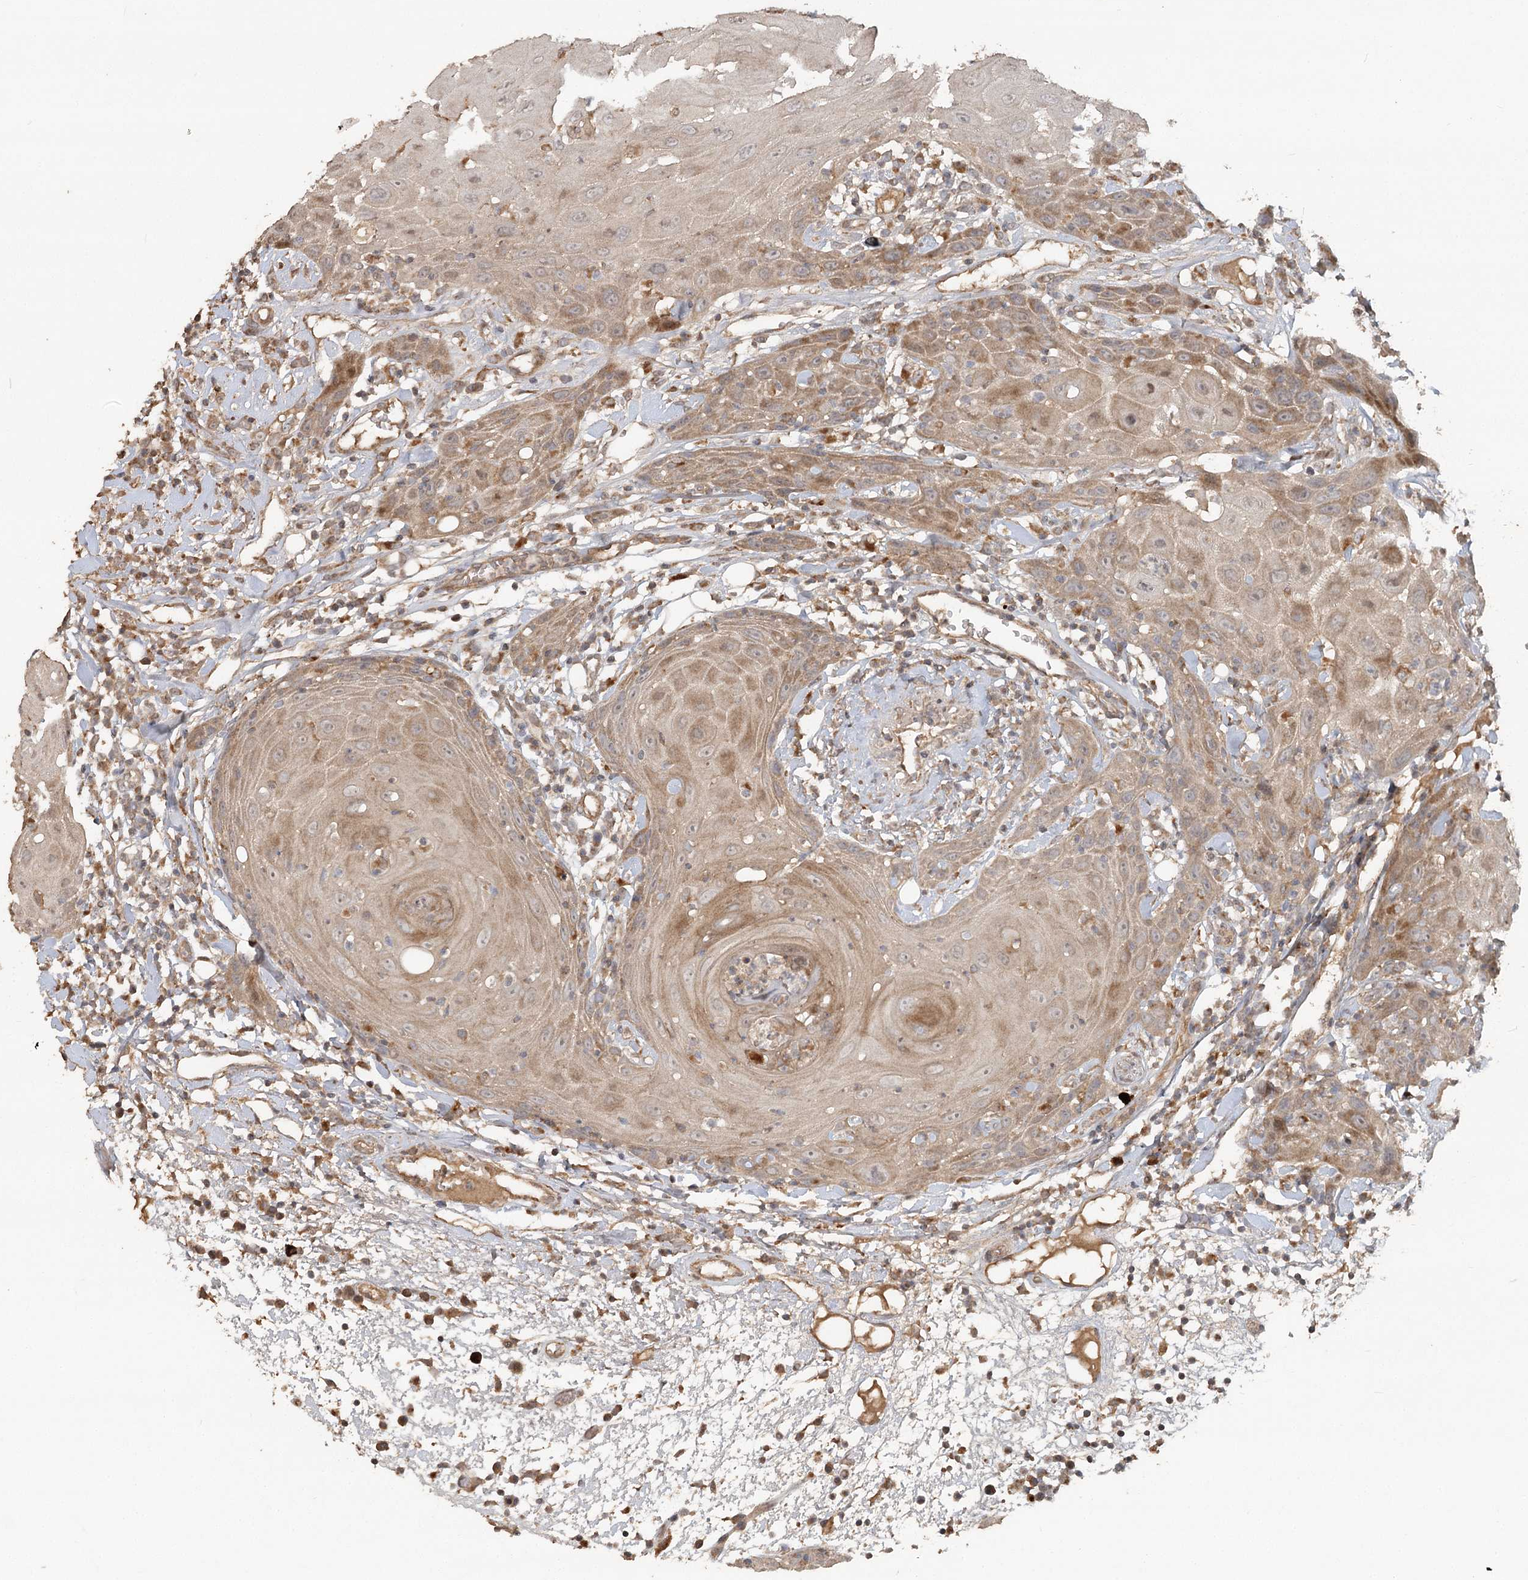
{"staining": {"intensity": "moderate", "quantity": "25%-75%", "location": "cytoplasmic/membranous"}, "tissue": "oral mucosa", "cell_type": "Squamous epithelial cells", "image_type": "normal", "snomed": [{"axis": "morphology", "description": "Normal tissue, NOS"}, {"axis": "morphology", "description": "Squamous cell carcinoma, NOS"}, {"axis": "topography", "description": "Skeletal muscle"}, {"axis": "topography", "description": "Oral tissue"}], "caption": "Protein expression analysis of benign oral mucosa demonstrates moderate cytoplasmic/membranous positivity in approximately 25%-75% of squamous epithelial cells. (DAB (3,3'-diaminobenzidine) IHC with brightfield microscopy, high magnification).", "gene": "OBSL1", "patient": {"sex": "male", "age": 71}}